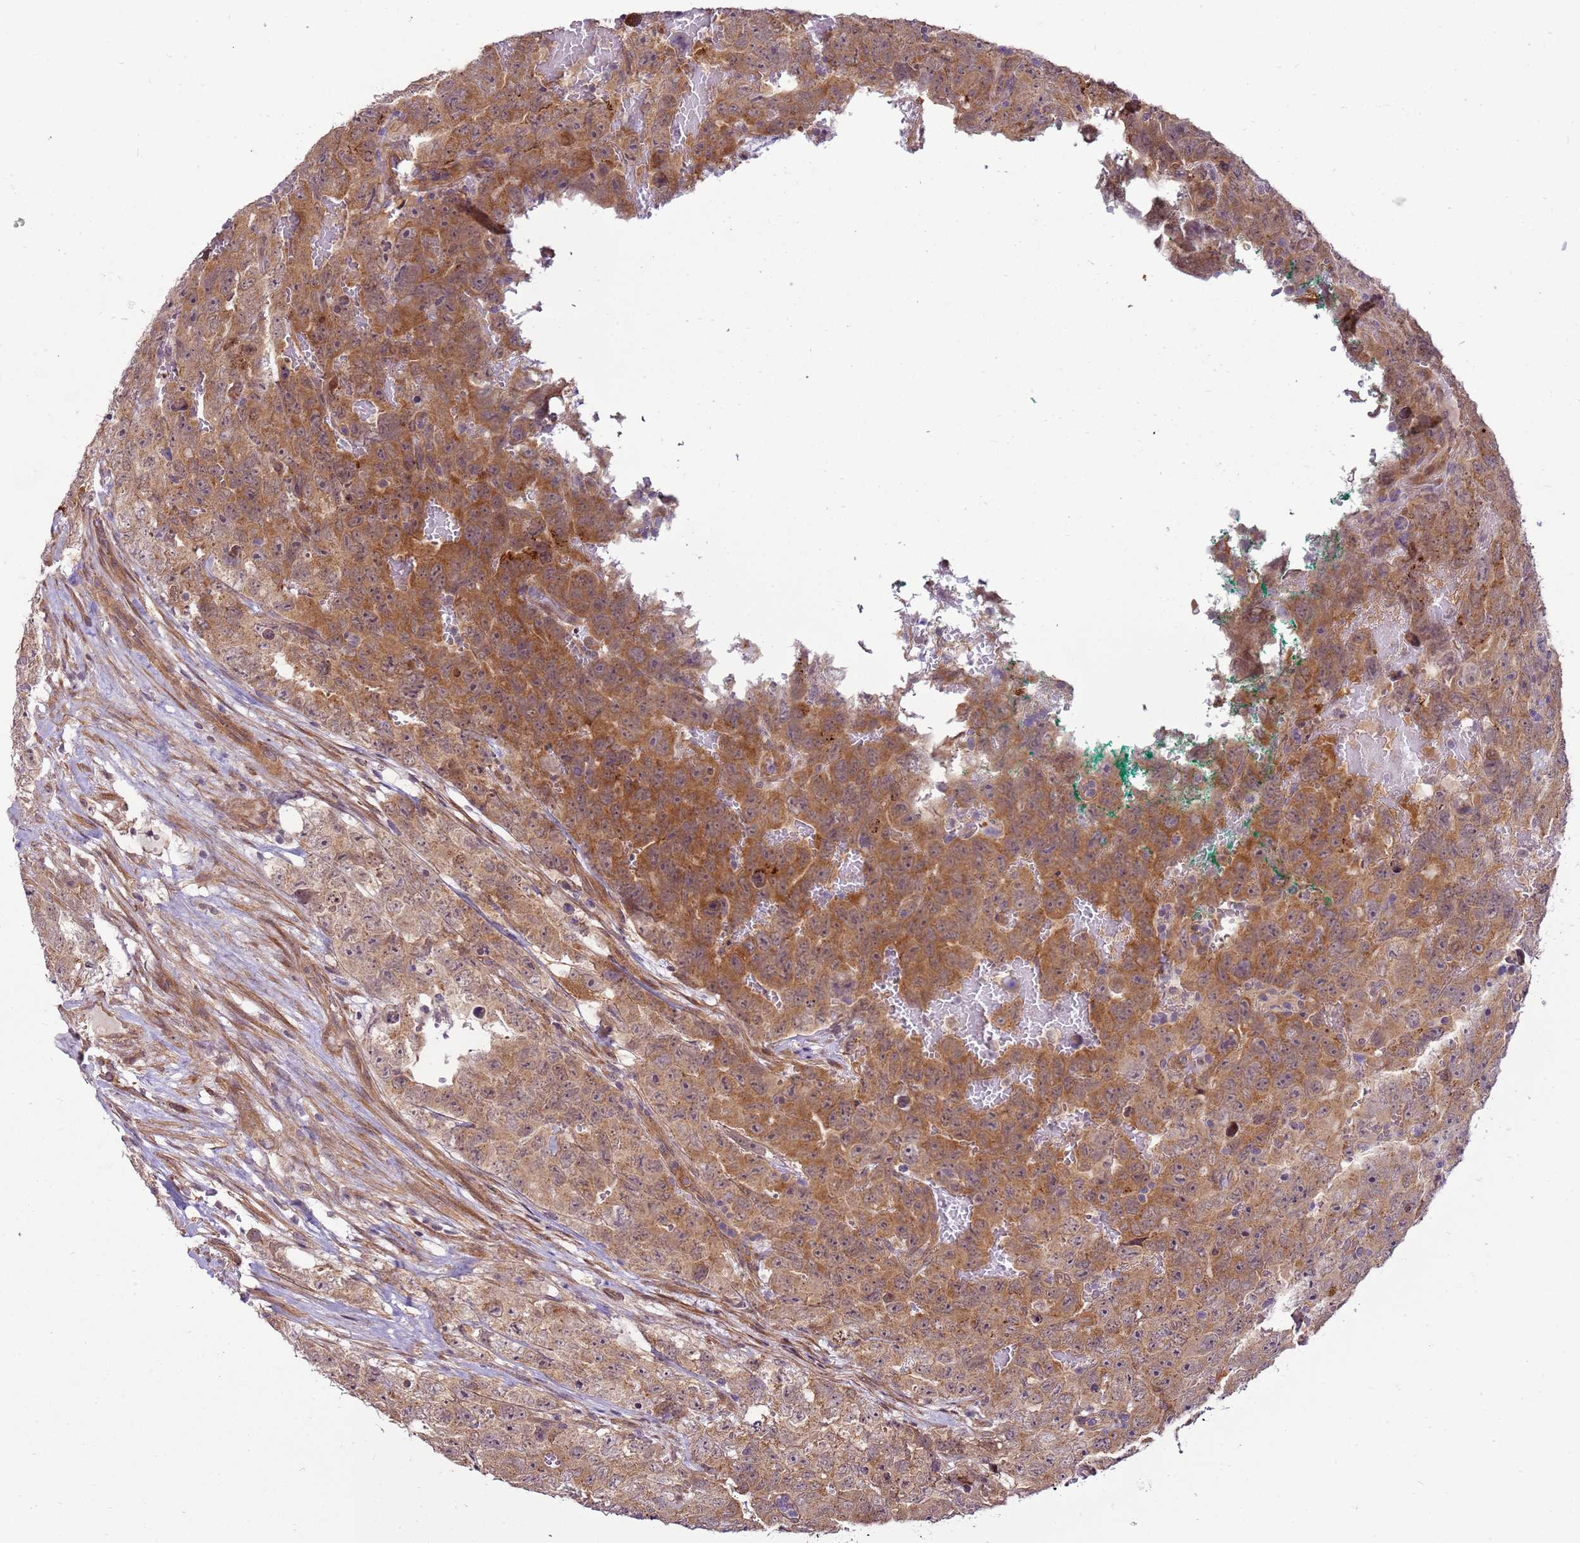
{"staining": {"intensity": "moderate", "quantity": ">75%", "location": "cytoplasmic/membranous"}, "tissue": "testis cancer", "cell_type": "Tumor cells", "image_type": "cancer", "snomed": [{"axis": "morphology", "description": "Carcinoma, Embryonal, NOS"}, {"axis": "topography", "description": "Testis"}], "caption": "Immunohistochemical staining of embryonal carcinoma (testis) demonstrates moderate cytoplasmic/membranous protein staining in approximately >75% of tumor cells. The staining was performed using DAB (3,3'-diaminobenzidine) to visualize the protein expression in brown, while the nuclei were stained in blue with hematoxylin (Magnification: 20x).", "gene": "SCARA3", "patient": {"sex": "male", "age": 45}}